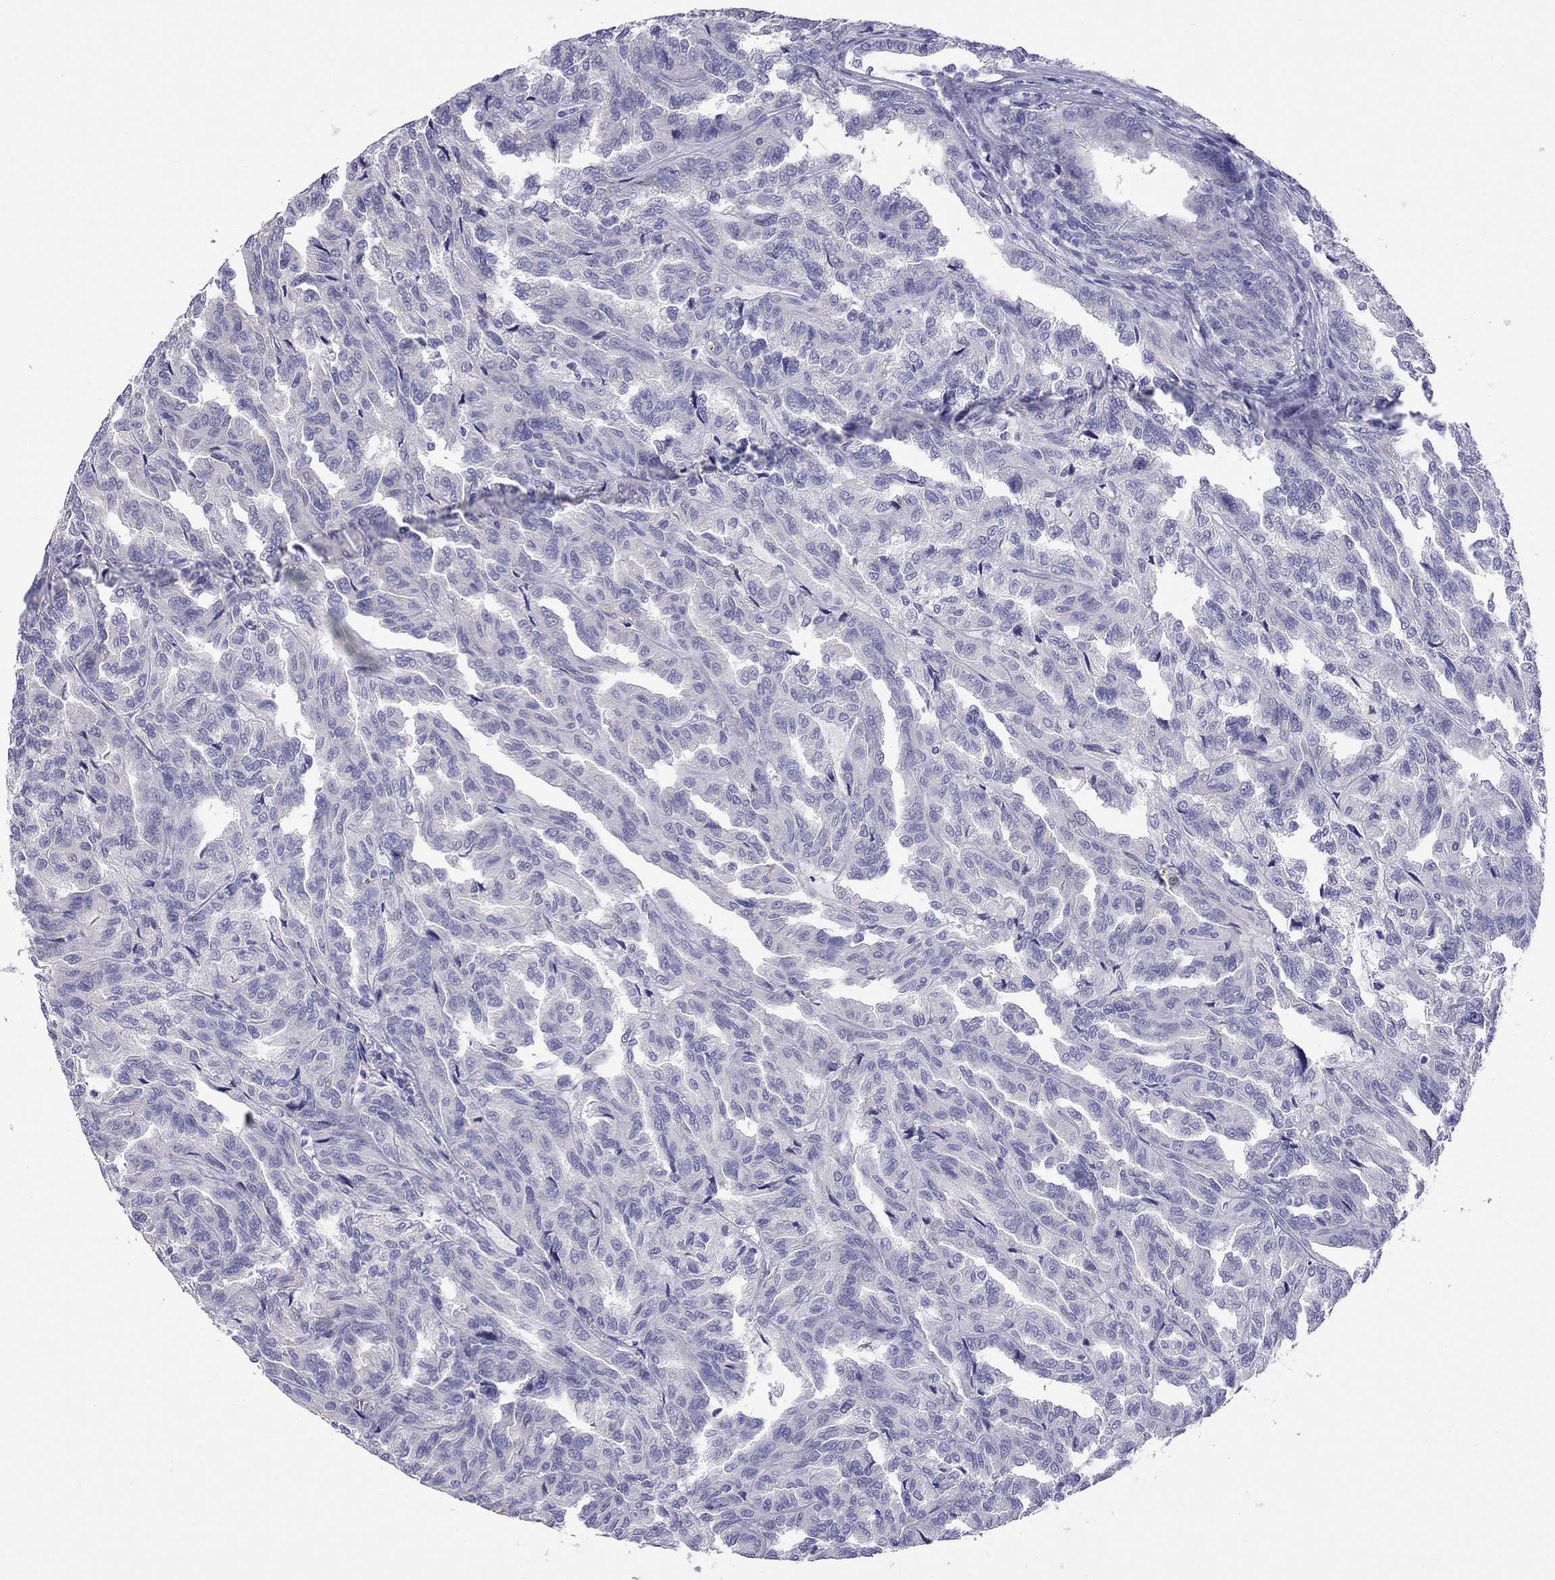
{"staining": {"intensity": "negative", "quantity": "none", "location": "none"}, "tissue": "renal cancer", "cell_type": "Tumor cells", "image_type": "cancer", "snomed": [{"axis": "morphology", "description": "Adenocarcinoma, NOS"}, {"axis": "topography", "description": "Kidney"}], "caption": "Immunohistochemistry image of neoplastic tissue: human renal cancer stained with DAB exhibits no significant protein expression in tumor cells.", "gene": "COL9A1", "patient": {"sex": "male", "age": 79}}